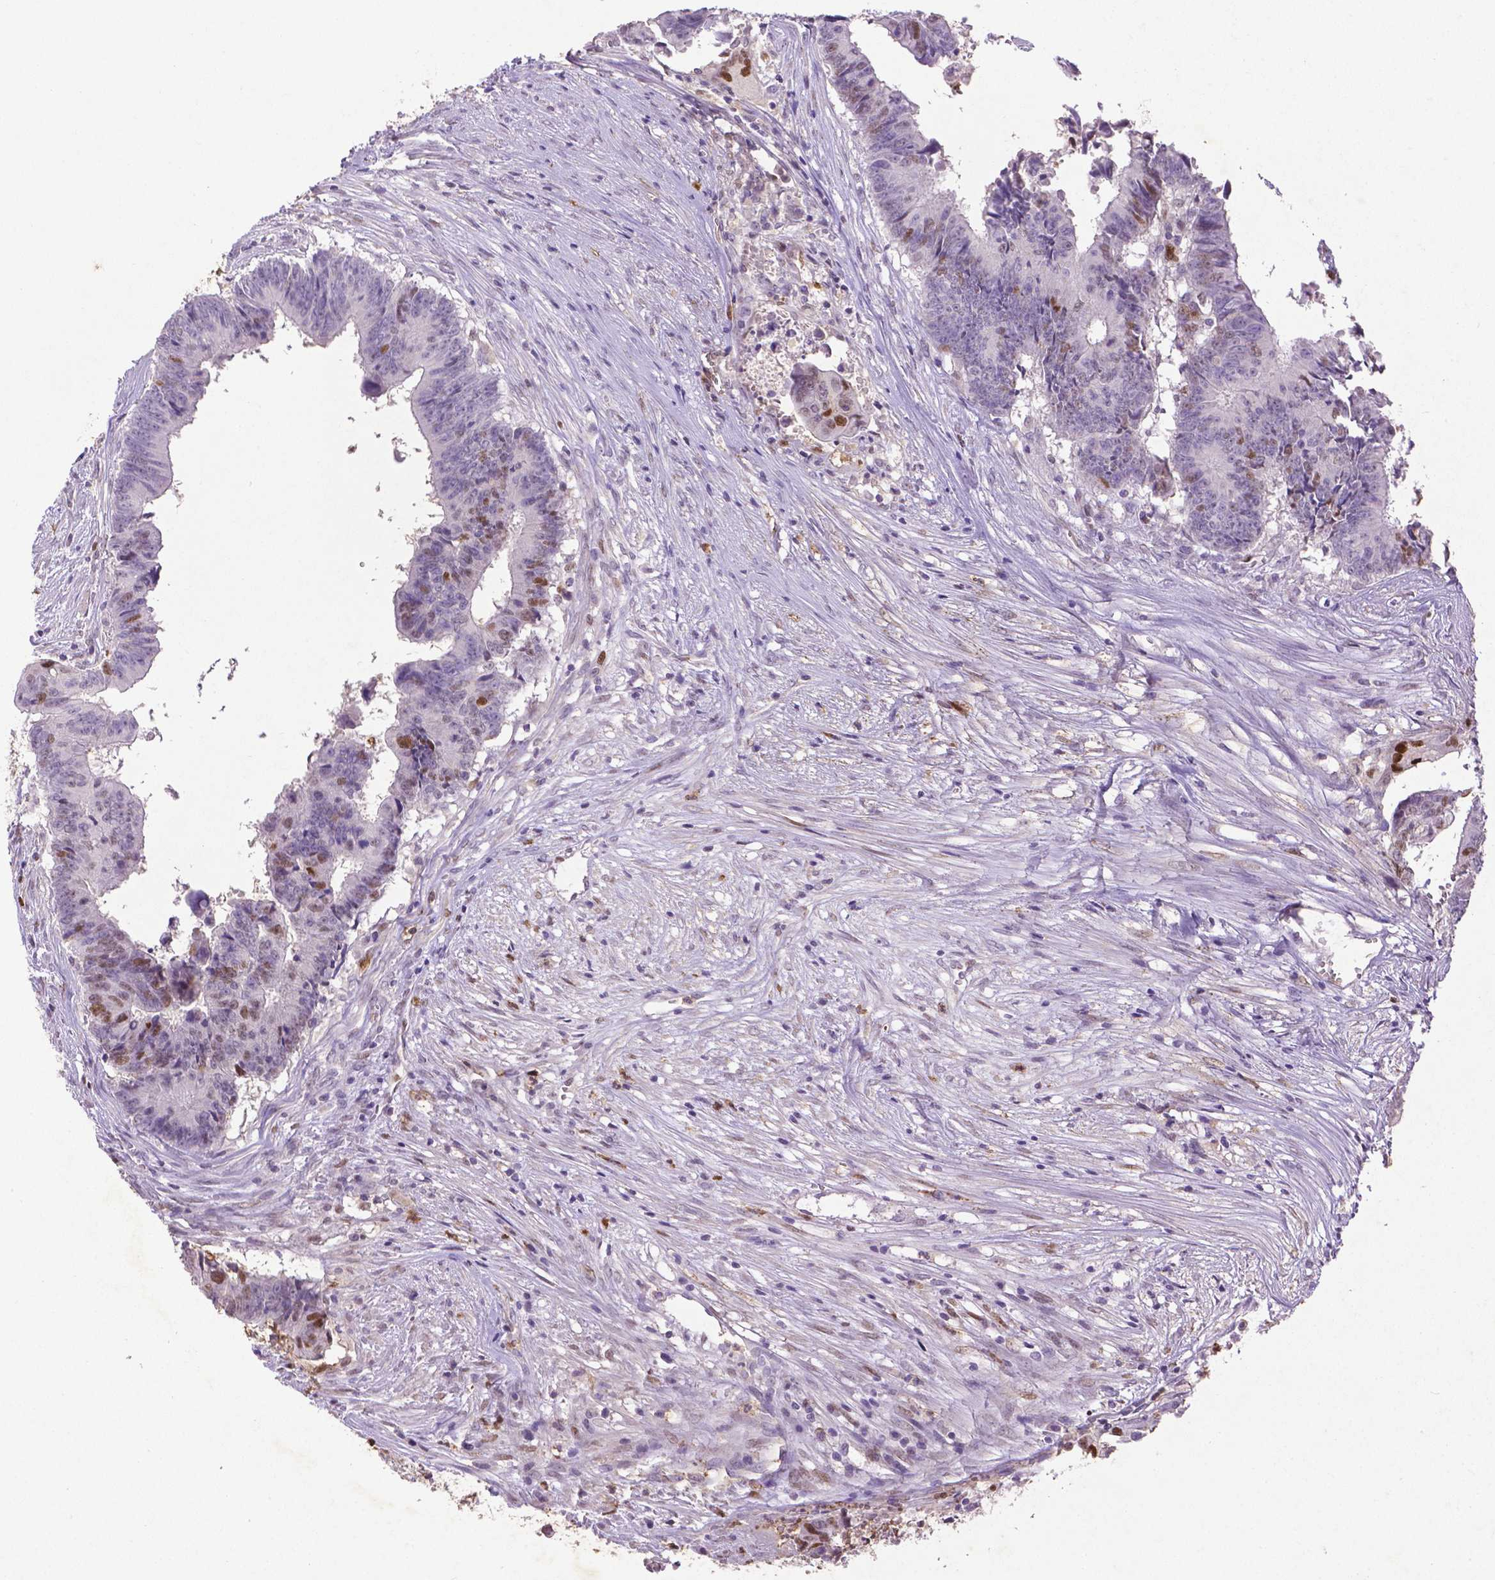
{"staining": {"intensity": "moderate", "quantity": "<25%", "location": "cytoplasmic/membranous,nuclear"}, "tissue": "colorectal cancer", "cell_type": "Tumor cells", "image_type": "cancer", "snomed": [{"axis": "morphology", "description": "Adenocarcinoma, NOS"}, {"axis": "topography", "description": "Colon"}], "caption": "Protein analysis of colorectal cancer (adenocarcinoma) tissue displays moderate cytoplasmic/membranous and nuclear staining in about <25% of tumor cells. (IHC, brightfield microscopy, high magnification).", "gene": "CDKN1A", "patient": {"sex": "female", "age": 82}}